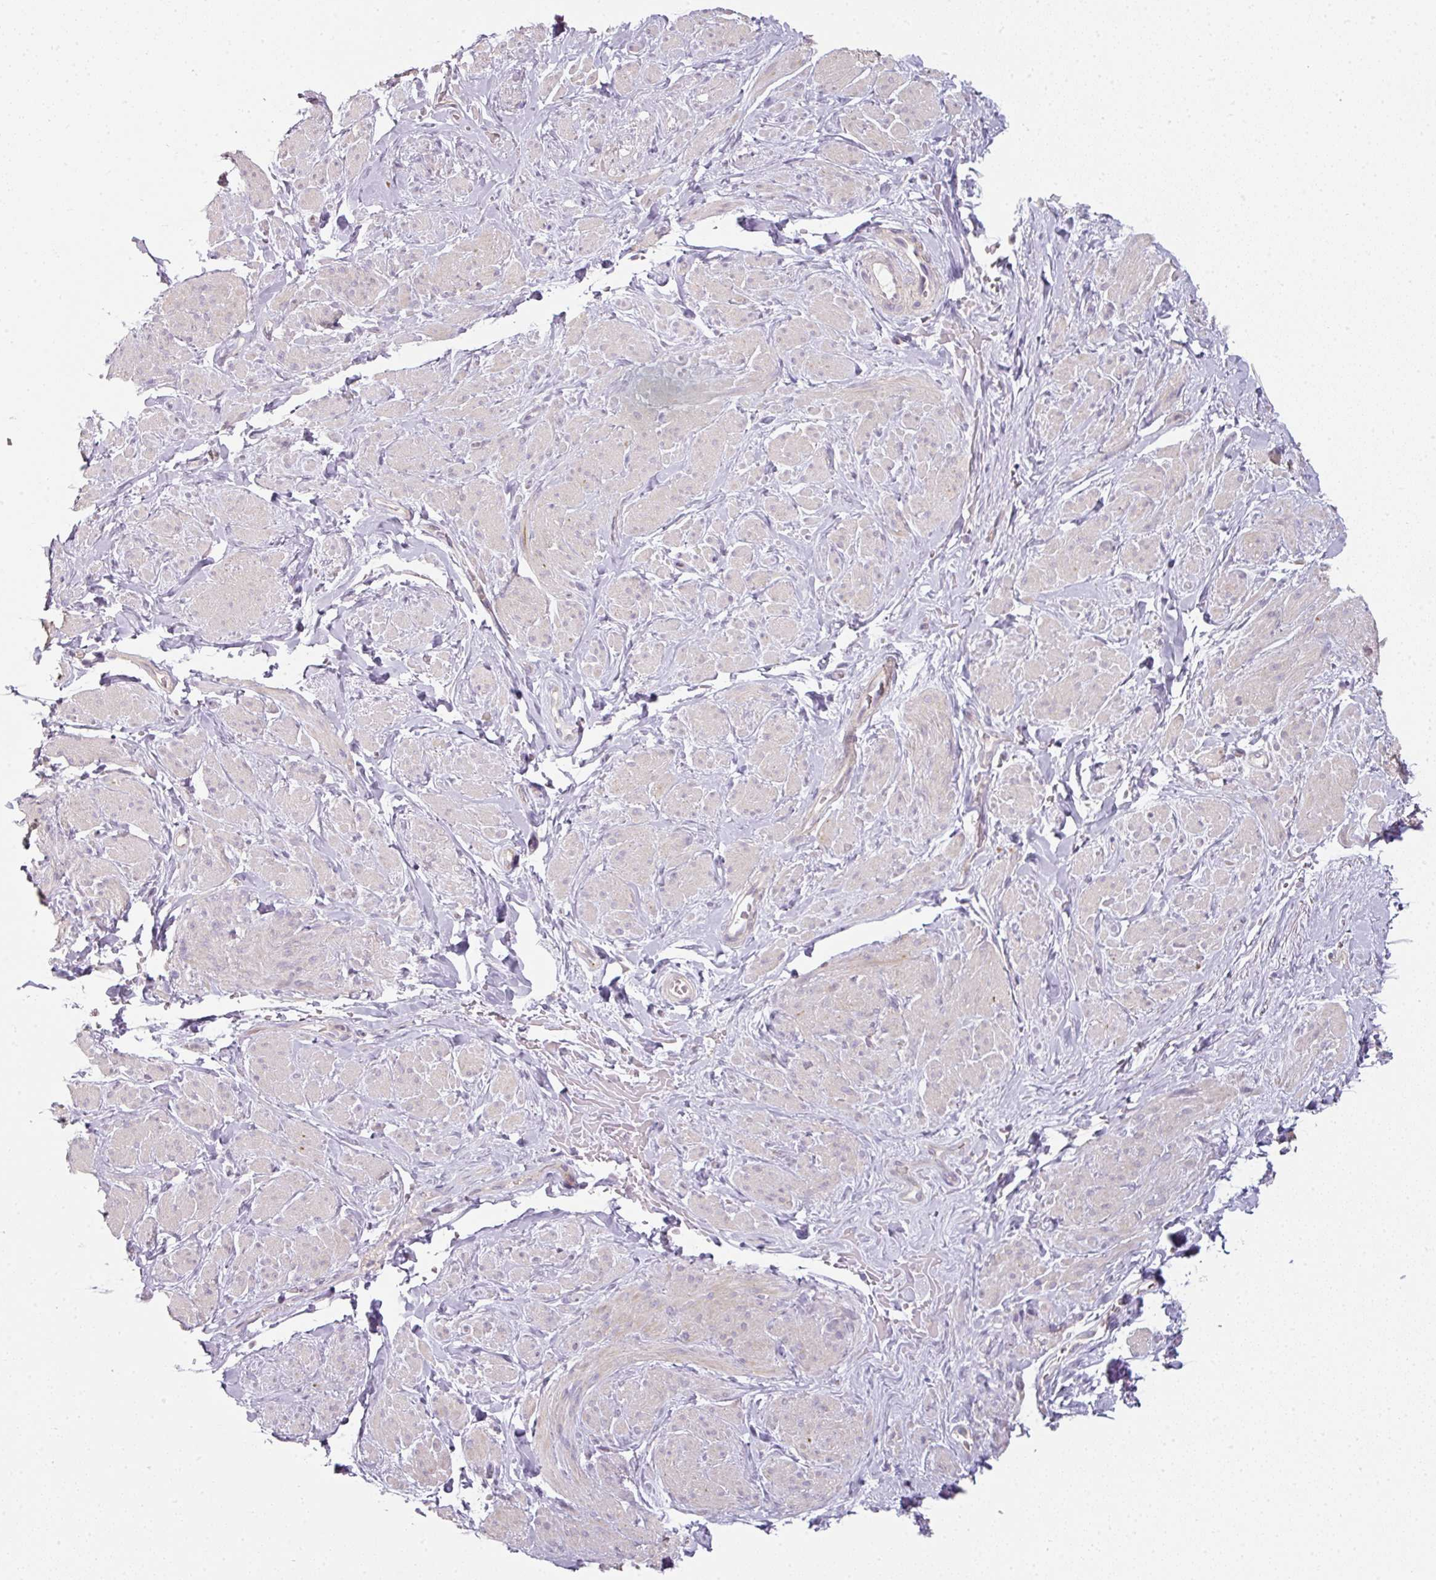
{"staining": {"intensity": "negative", "quantity": "none", "location": "none"}, "tissue": "smooth muscle", "cell_type": "Smooth muscle cells", "image_type": "normal", "snomed": [{"axis": "morphology", "description": "Normal tissue, NOS"}, {"axis": "topography", "description": "Smooth muscle"}, {"axis": "topography", "description": "Peripheral nerve tissue"}], "caption": "Immunohistochemistry image of unremarkable smooth muscle stained for a protein (brown), which reveals no expression in smooth muscle cells.", "gene": "C19orf33", "patient": {"sex": "male", "age": 69}}